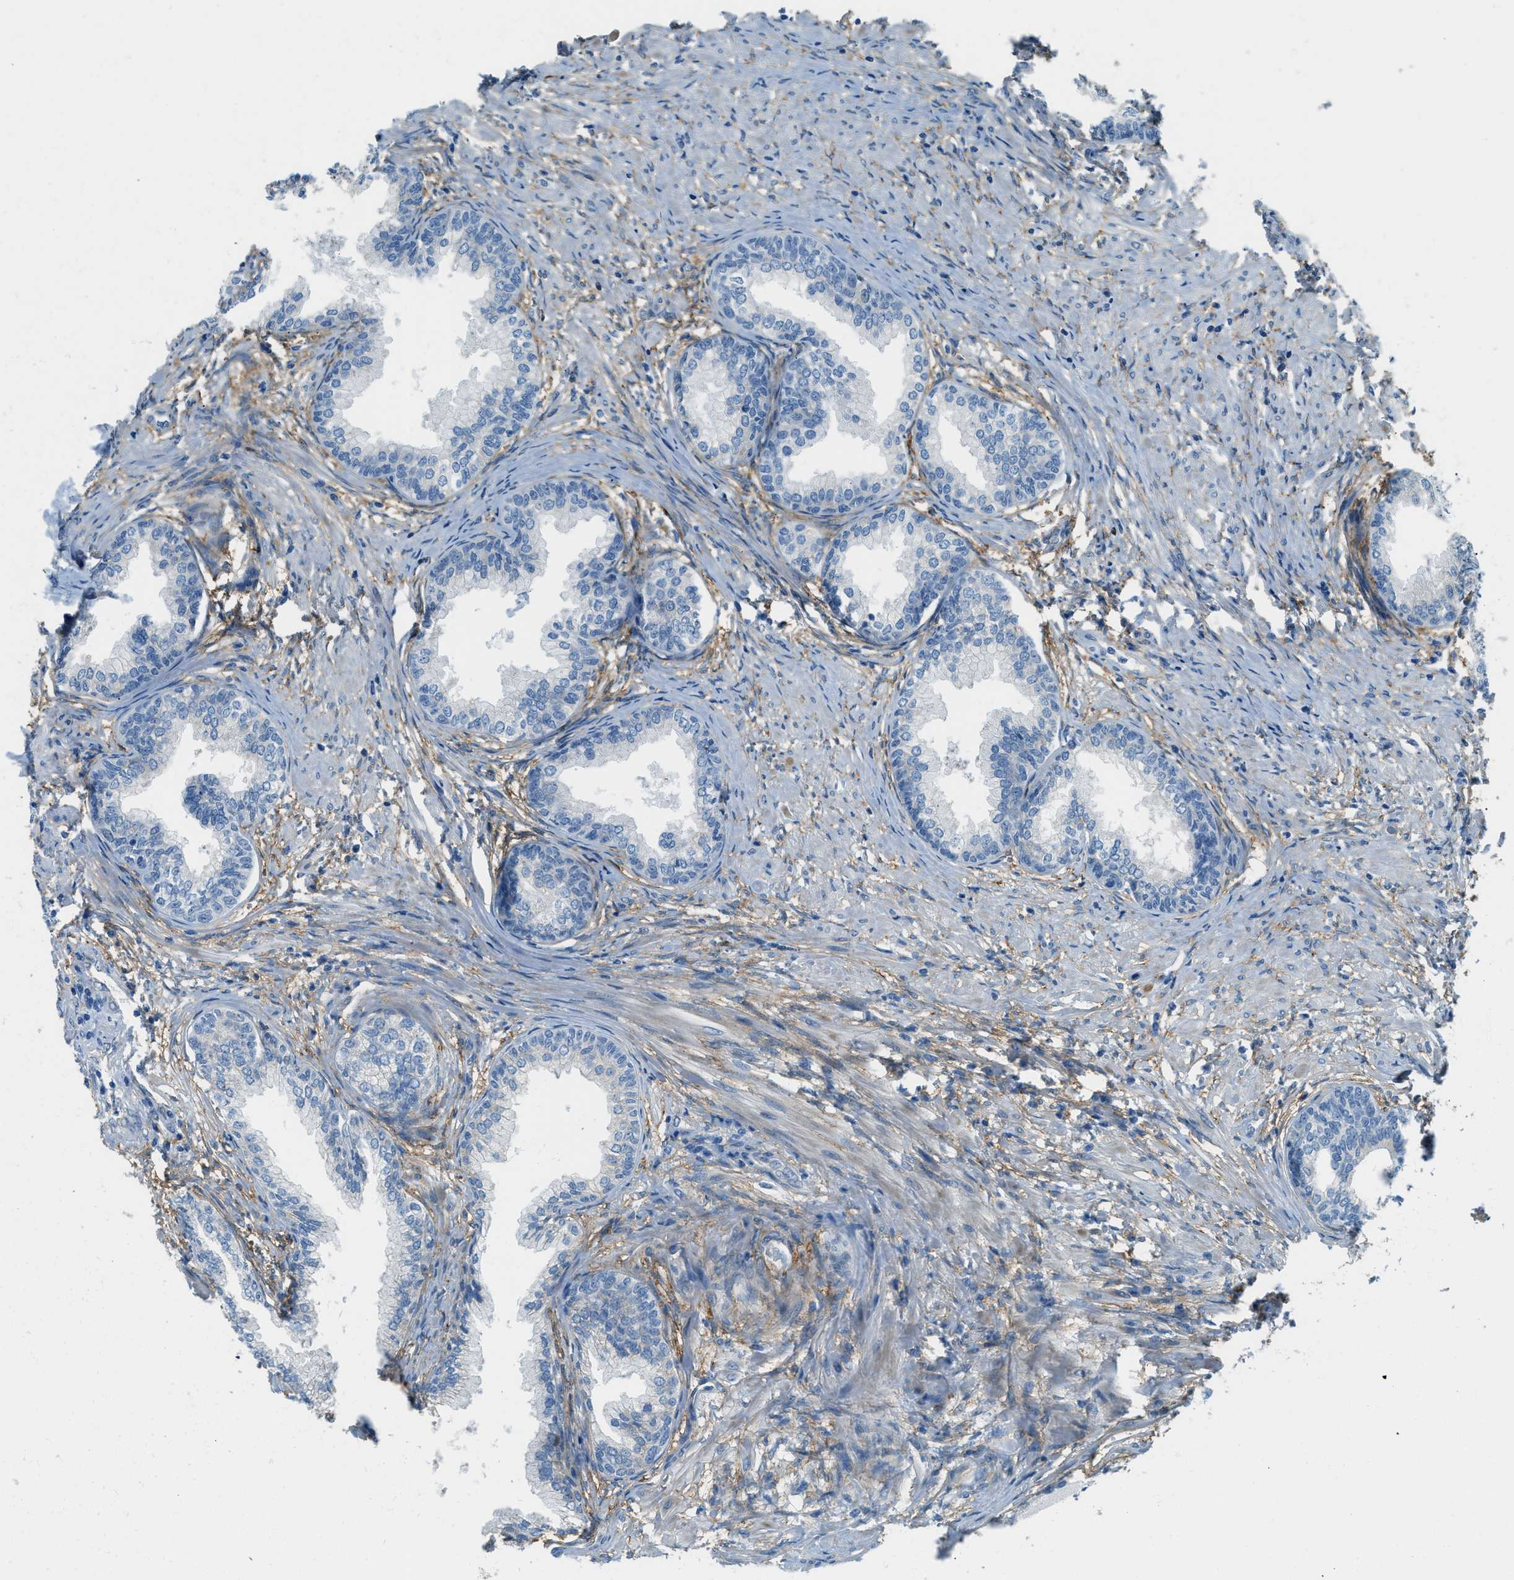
{"staining": {"intensity": "negative", "quantity": "none", "location": "none"}, "tissue": "prostate", "cell_type": "Glandular cells", "image_type": "normal", "snomed": [{"axis": "morphology", "description": "Normal tissue, NOS"}, {"axis": "topography", "description": "Prostate"}], "caption": "Prostate was stained to show a protein in brown. There is no significant expression in glandular cells. The staining is performed using DAB brown chromogen with nuclei counter-stained in using hematoxylin.", "gene": "ZNF367", "patient": {"sex": "male", "age": 76}}